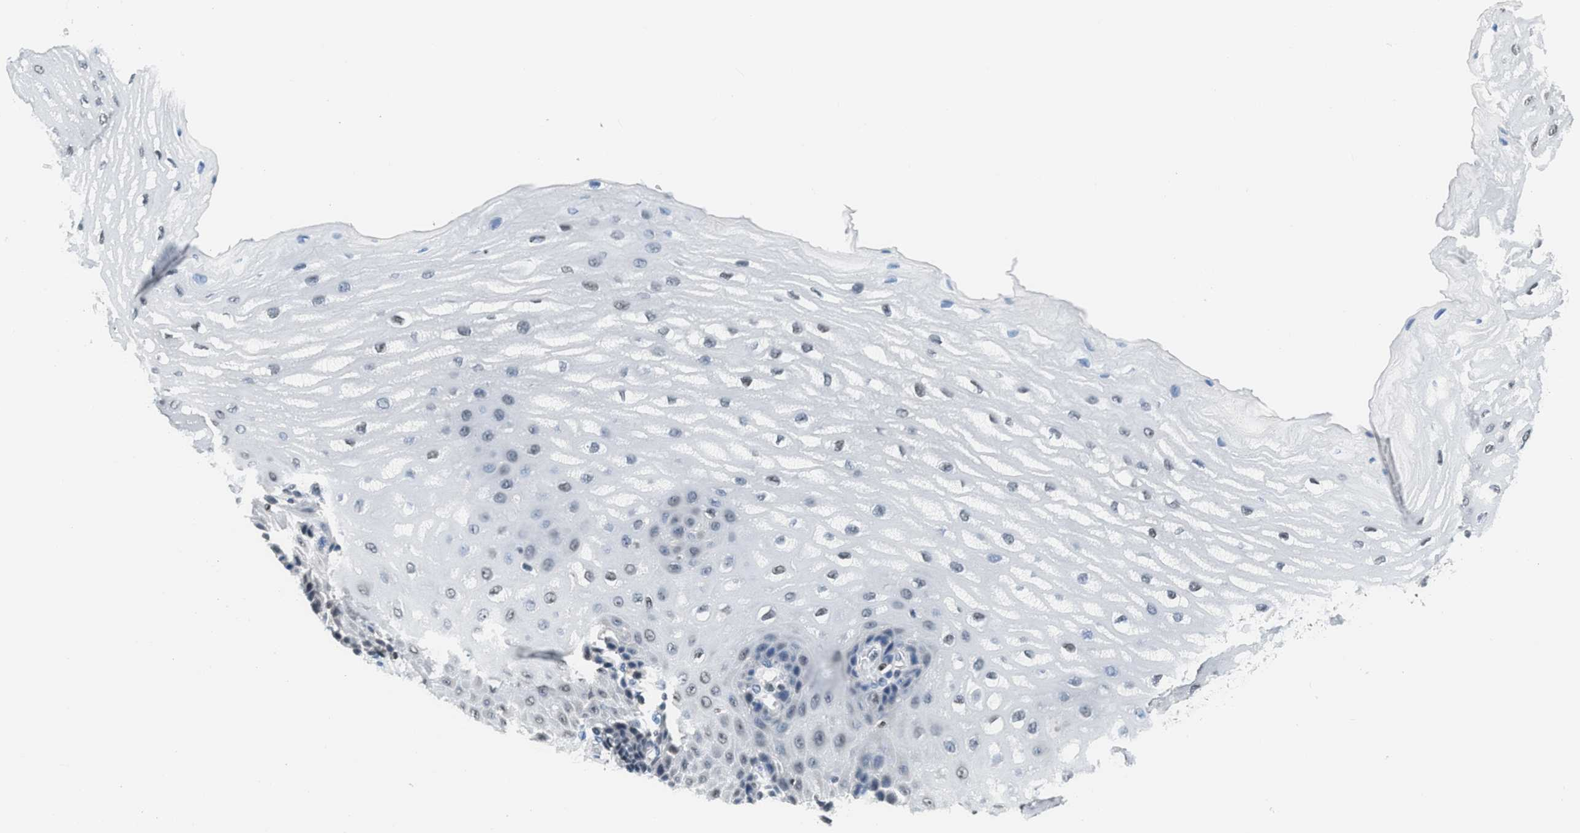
{"staining": {"intensity": "weak", "quantity": "25%-75%", "location": "nuclear"}, "tissue": "esophagus", "cell_type": "Squamous epithelial cells", "image_type": "normal", "snomed": [{"axis": "morphology", "description": "Normal tissue, NOS"}, {"axis": "topography", "description": "Esophagus"}], "caption": "Brown immunohistochemical staining in unremarkable human esophagus demonstrates weak nuclear positivity in about 25%-75% of squamous epithelial cells.", "gene": "ALX1", "patient": {"sex": "male", "age": 54}}